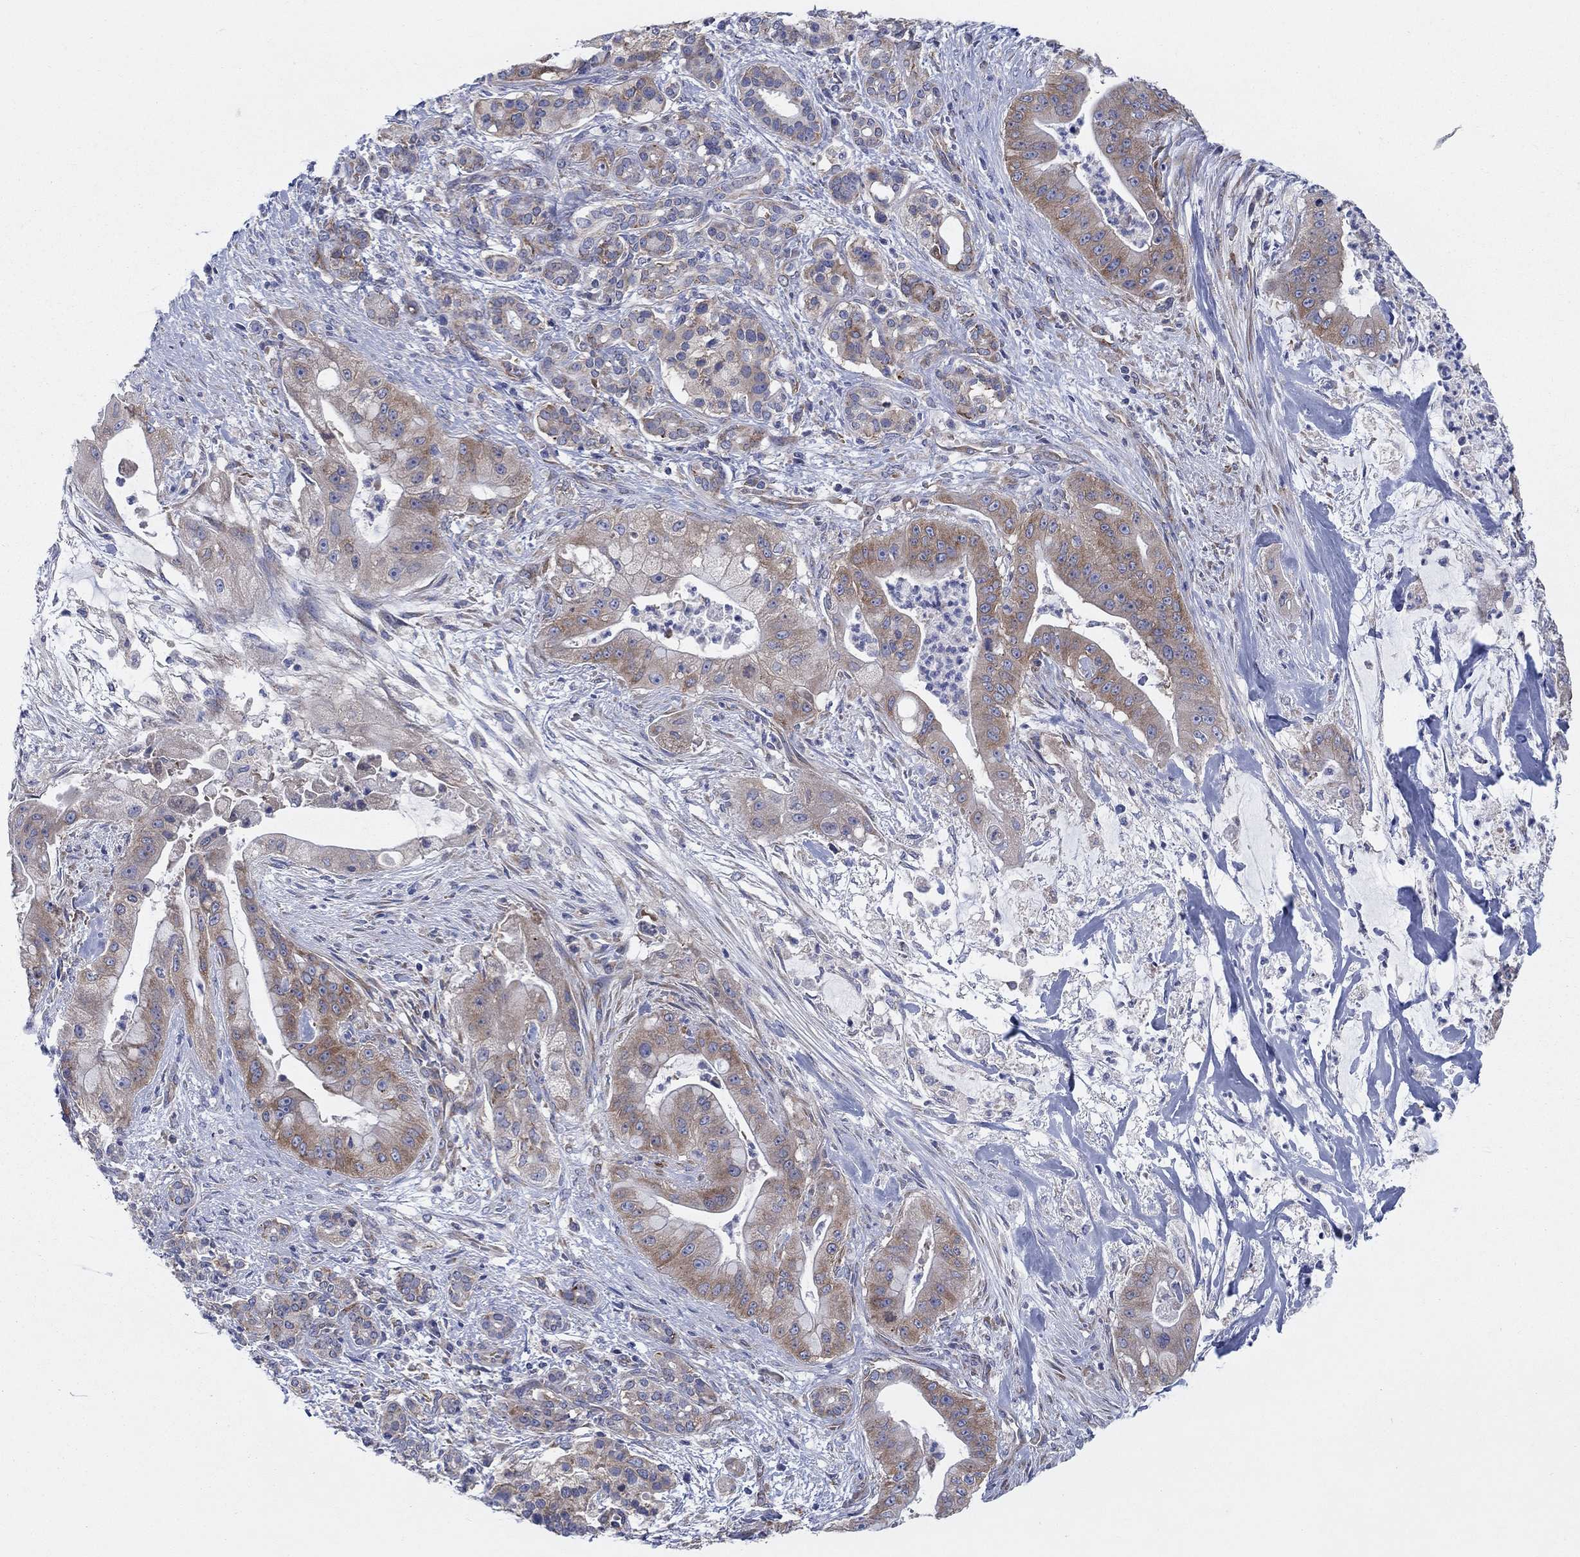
{"staining": {"intensity": "moderate", "quantity": "25%-75%", "location": "cytoplasmic/membranous"}, "tissue": "pancreatic cancer", "cell_type": "Tumor cells", "image_type": "cancer", "snomed": [{"axis": "morphology", "description": "Normal tissue, NOS"}, {"axis": "morphology", "description": "Inflammation, NOS"}, {"axis": "morphology", "description": "Adenocarcinoma, NOS"}, {"axis": "topography", "description": "Pancreas"}], "caption": "There is medium levels of moderate cytoplasmic/membranous positivity in tumor cells of pancreatic adenocarcinoma, as demonstrated by immunohistochemical staining (brown color).", "gene": "TMEM59", "patient": {"sex": "male", "age": 57}}